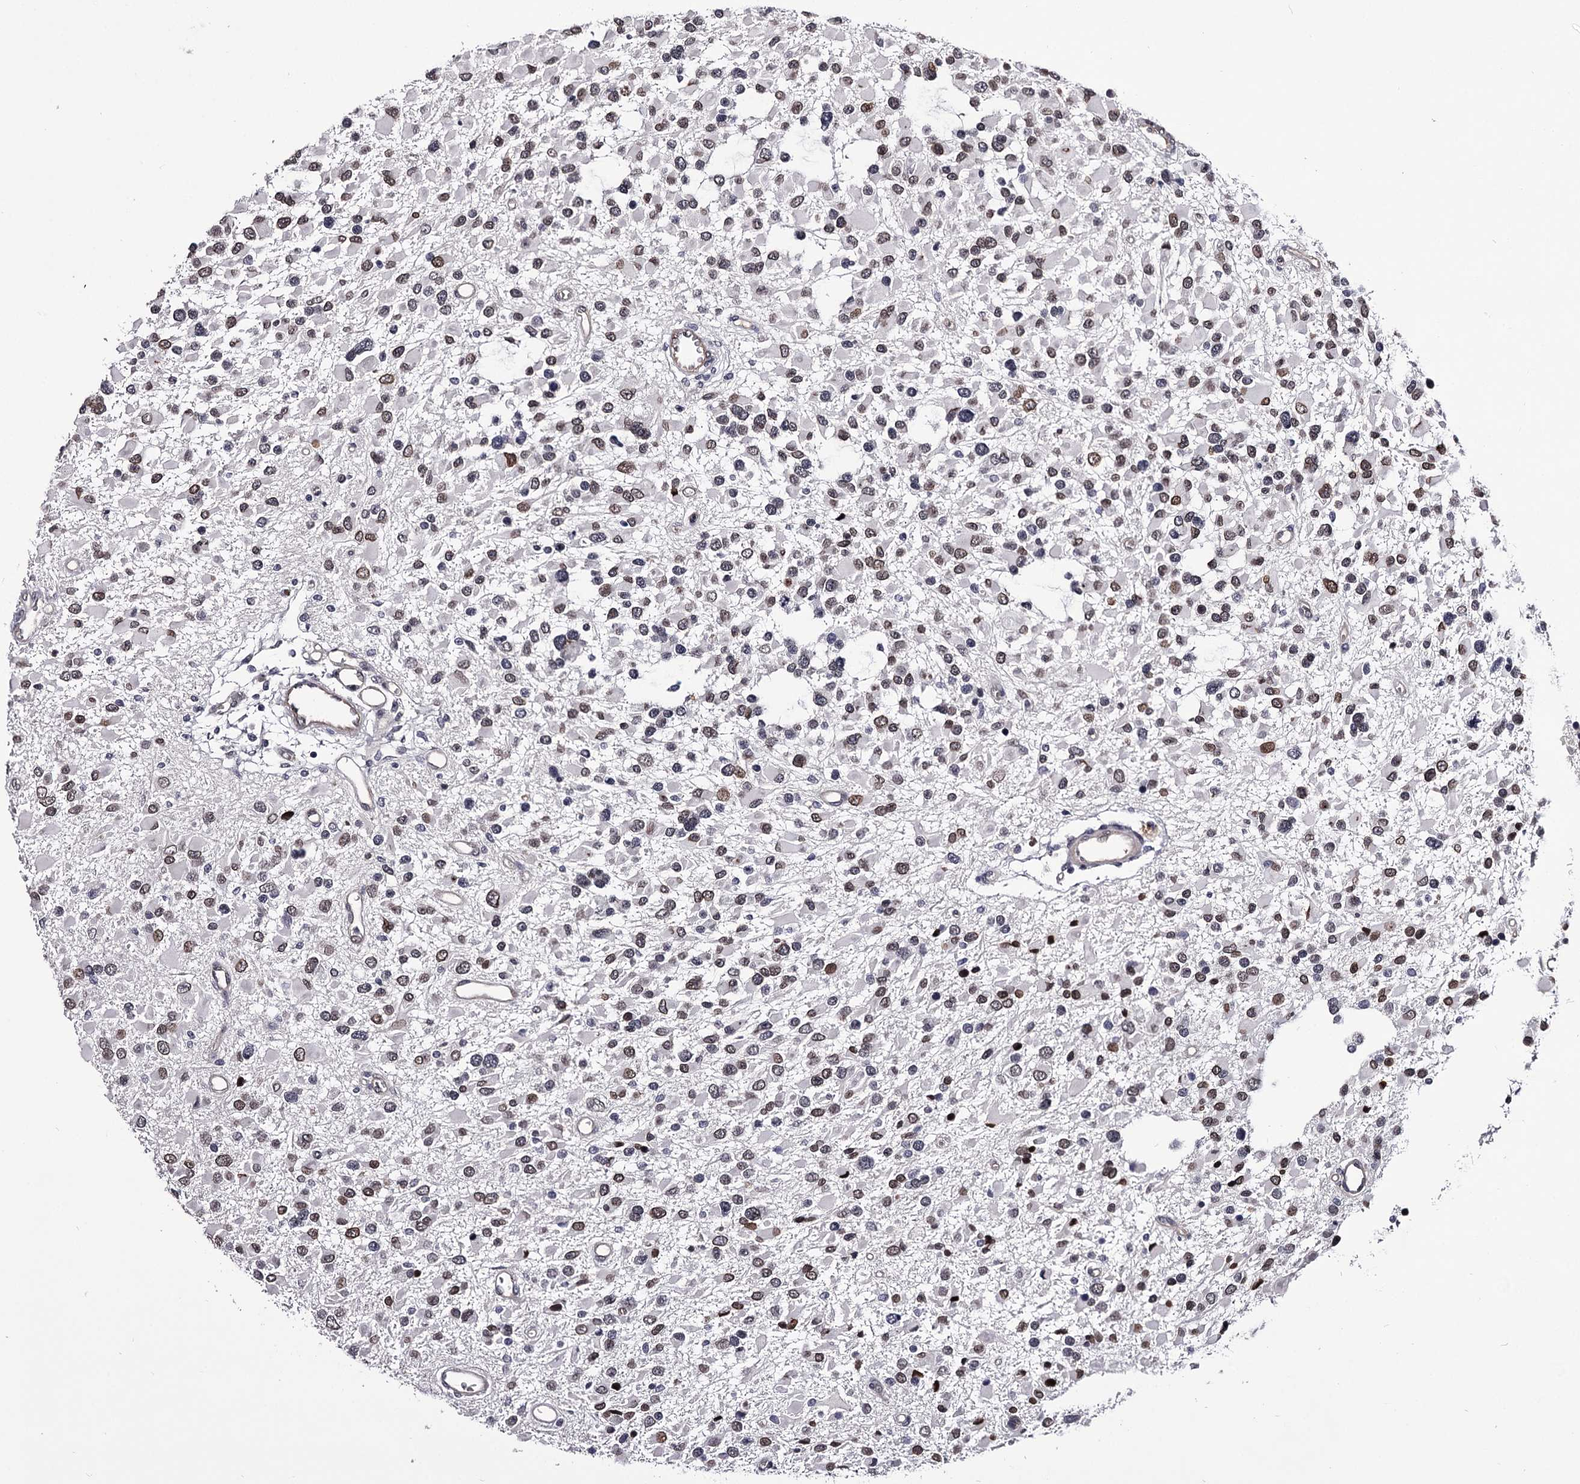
{"staining": {"intensity": "weak", "quantity": "25%-75%", "location": "cytoplasmic/membranous,nuclear"}, "tissue": "glioma", "cell_type": "Tumor cells", "image_type": "cancer", "snomed": [{"axis": "morphology", "description": "Glioma, malignant, High grade"}, {"axis": "topography", "description": "Brain"}], "caption": "This is an image of IHC staining of malignant glioma (high-grade), which shows weak positivity in the cytoplasmic/membranous and nuclear of tumor cells.", "gene": "OVOL2", "patient": {"sex": "male", "age": 53}}